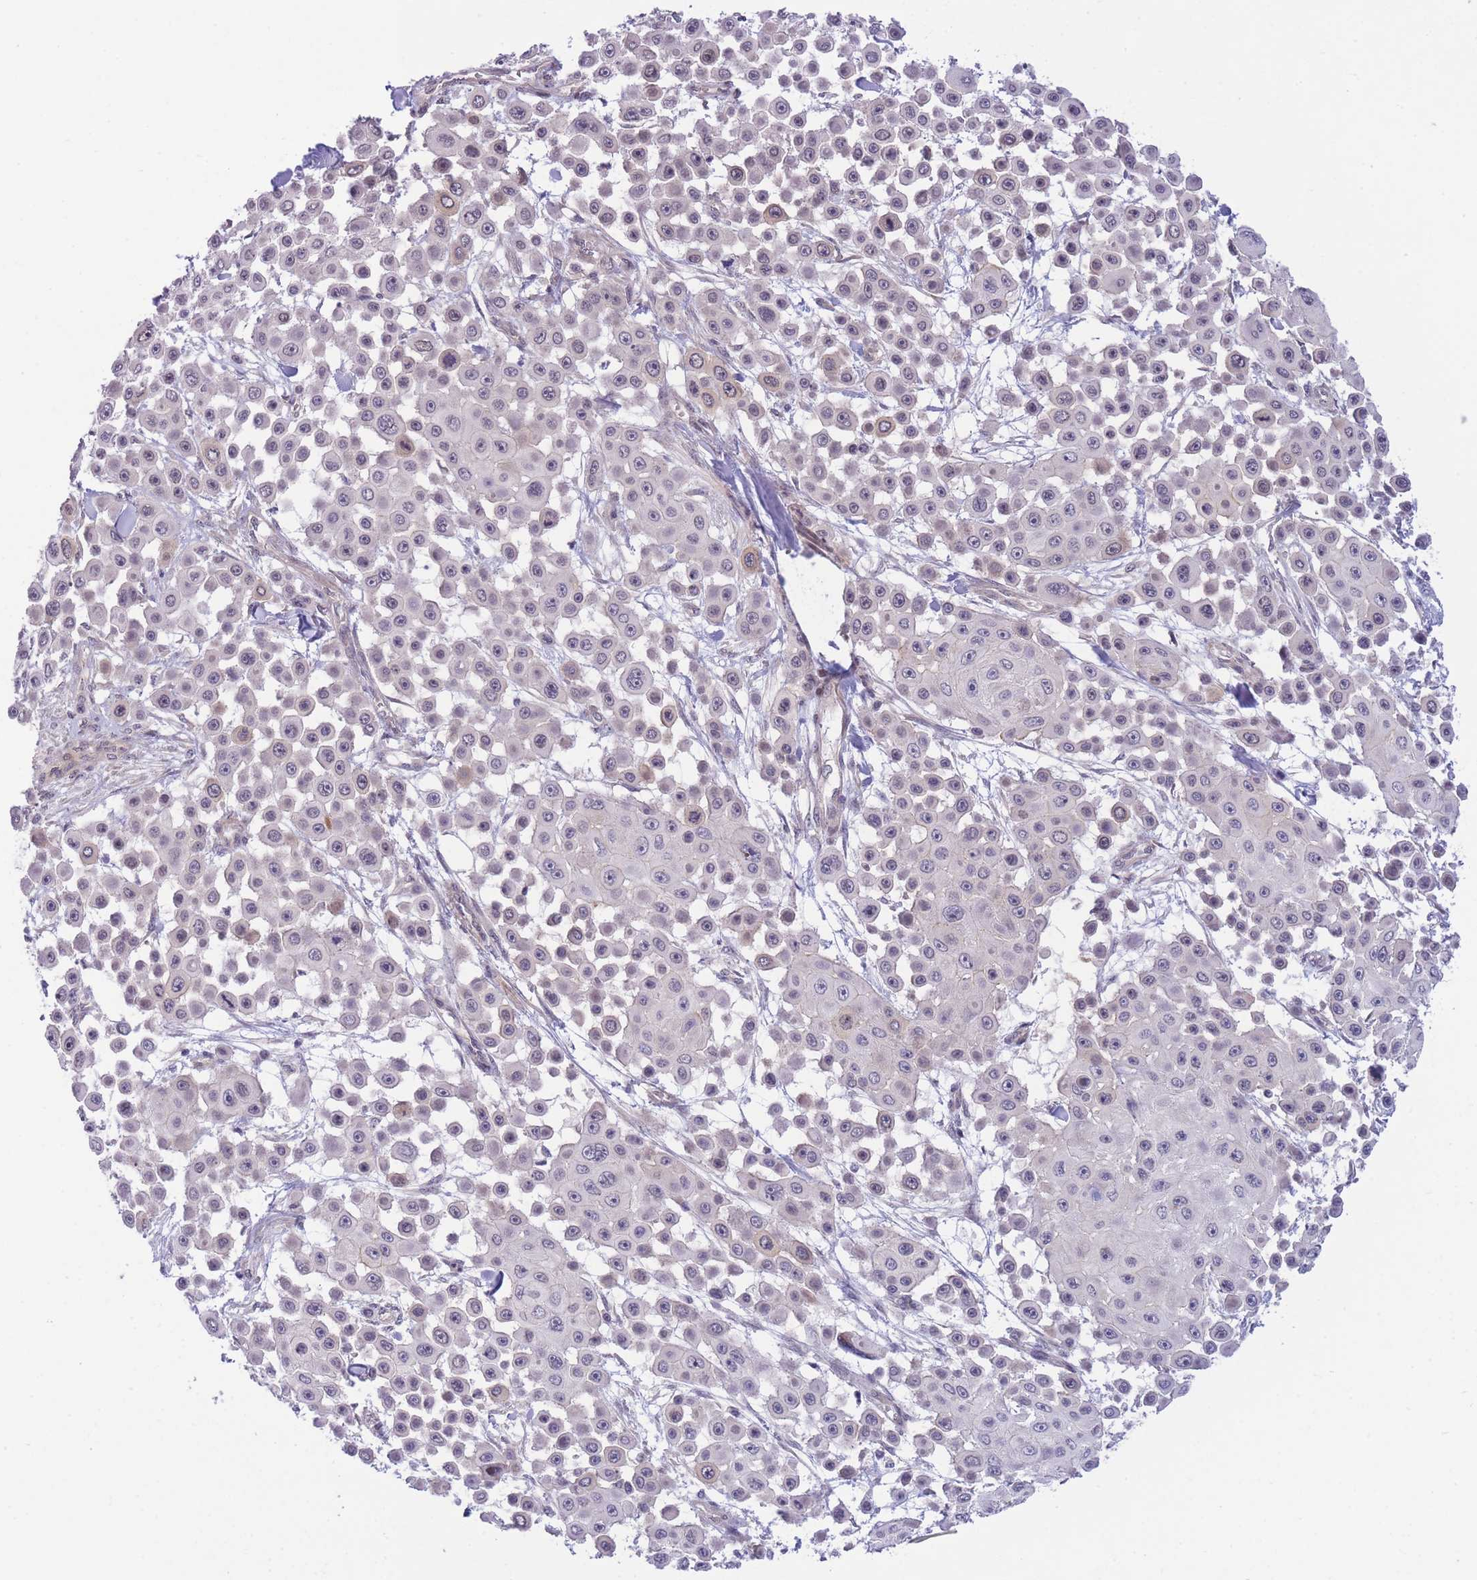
{"staining": {"intensity": "weak", "quantity": "<25%", "location": "nuclear"}, "tissue": "skin cancer", "cell_type": "Tumor cells", "image_type": "cancer", "snomed": [{"axis": "morphology", "description": "Squamous cell carcinoma, NOS"}, {"axis": "topography", "description": "Skin"}], "caption": "Tumor cells are negative for protein expression in human skin cancer (squamous cell carcinoma).", "gene": "CDC25B", "patient": {"sex": "male", "age": 67}}